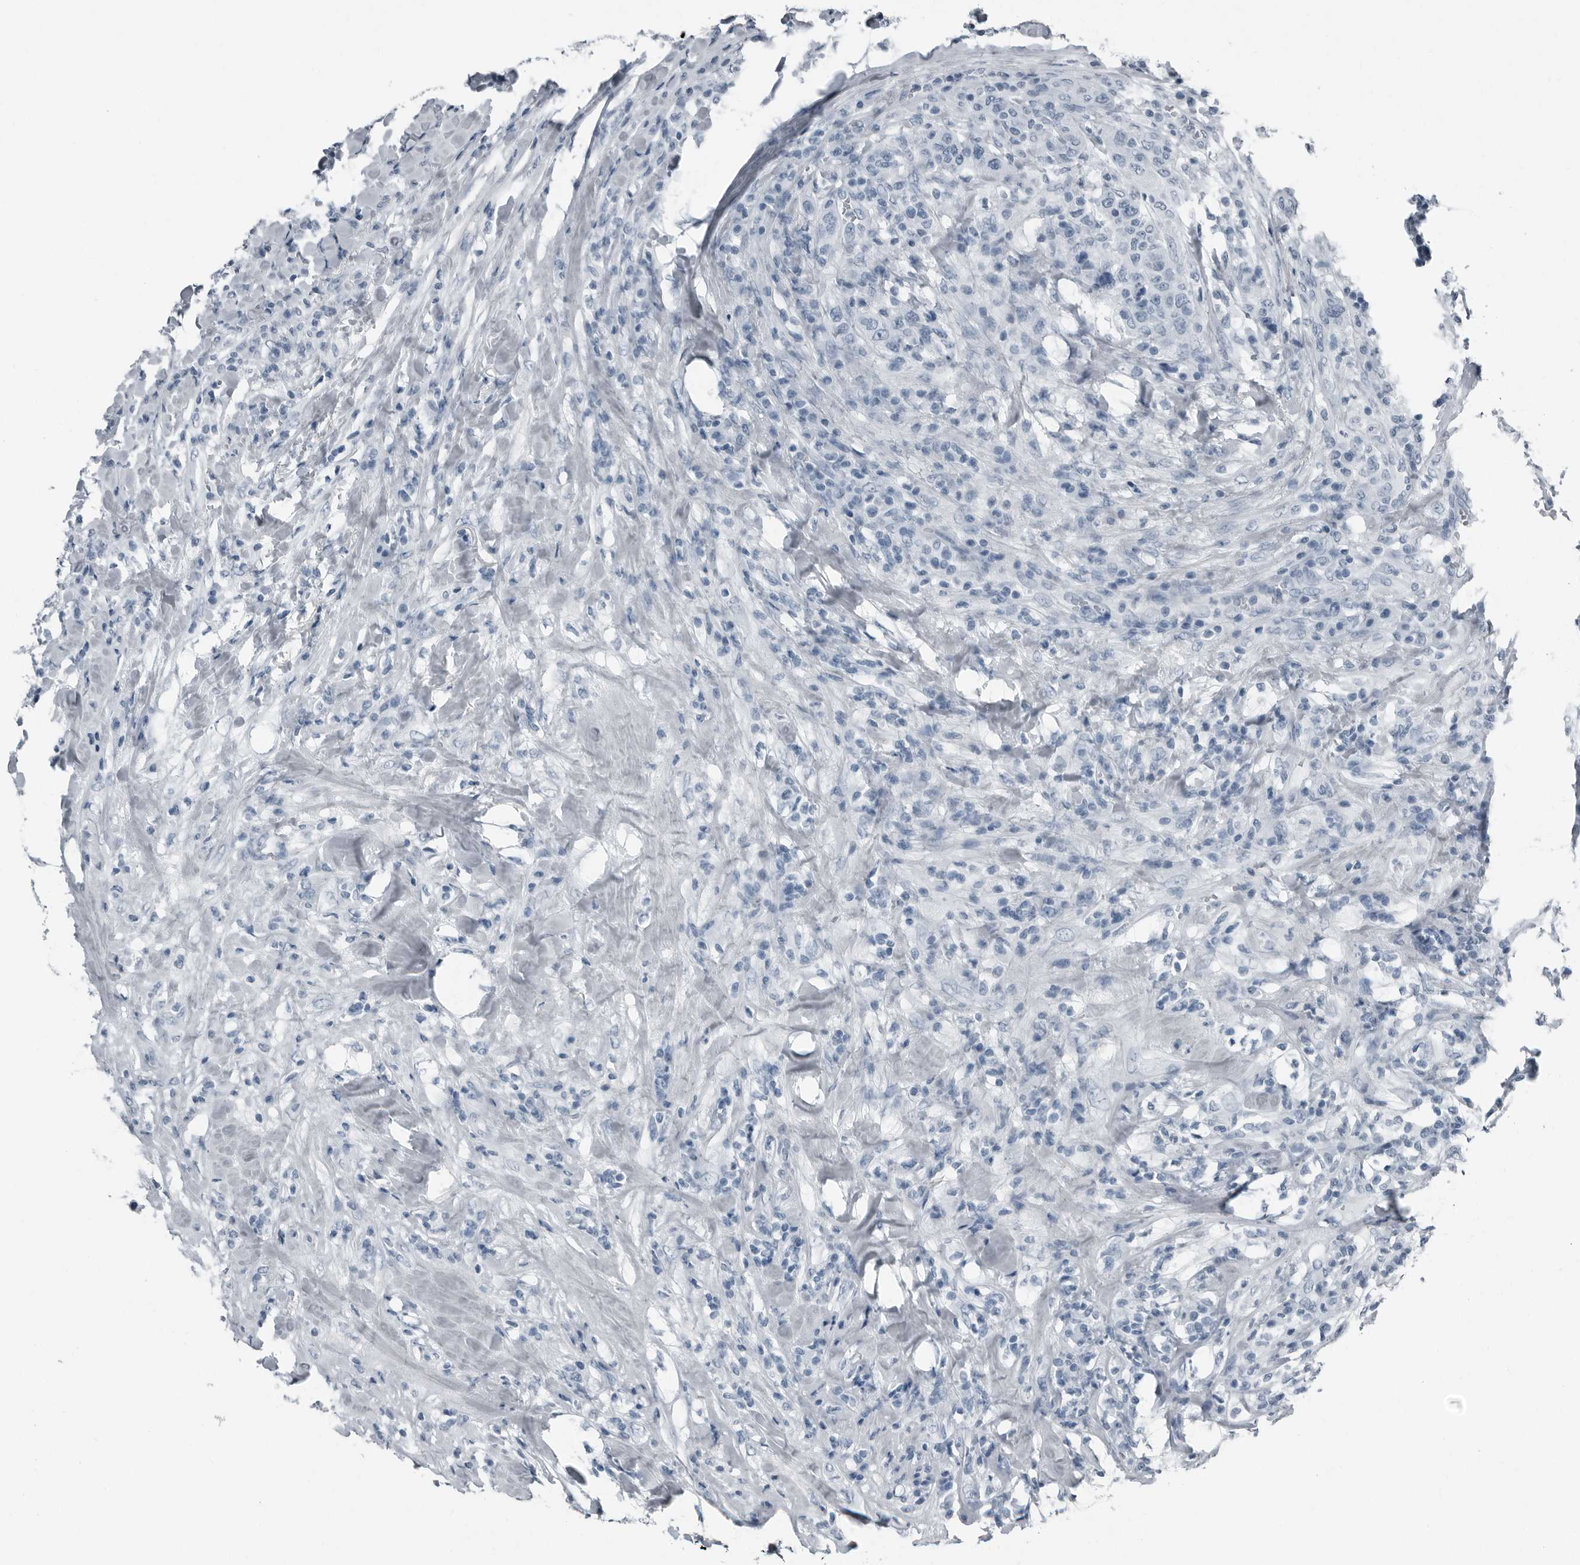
{"staining": {"intensity": "negative", "quantity": "none", "location": "none"}, "tissue": "breast cancer", "cell_type": "Tumor cells", "image_type": "cancer", "snomed": [{"axis": "morphology", "description": "Duct carcinoma"}, {"axis": "topography", "description": "Breast"}], "caption": "Protein analysis of intraductal carcinoma (breast) exhibits no significant positivity in tumor cells.", "gene": "PRSS1", "patient": {"sex": "female", "age": 37}}